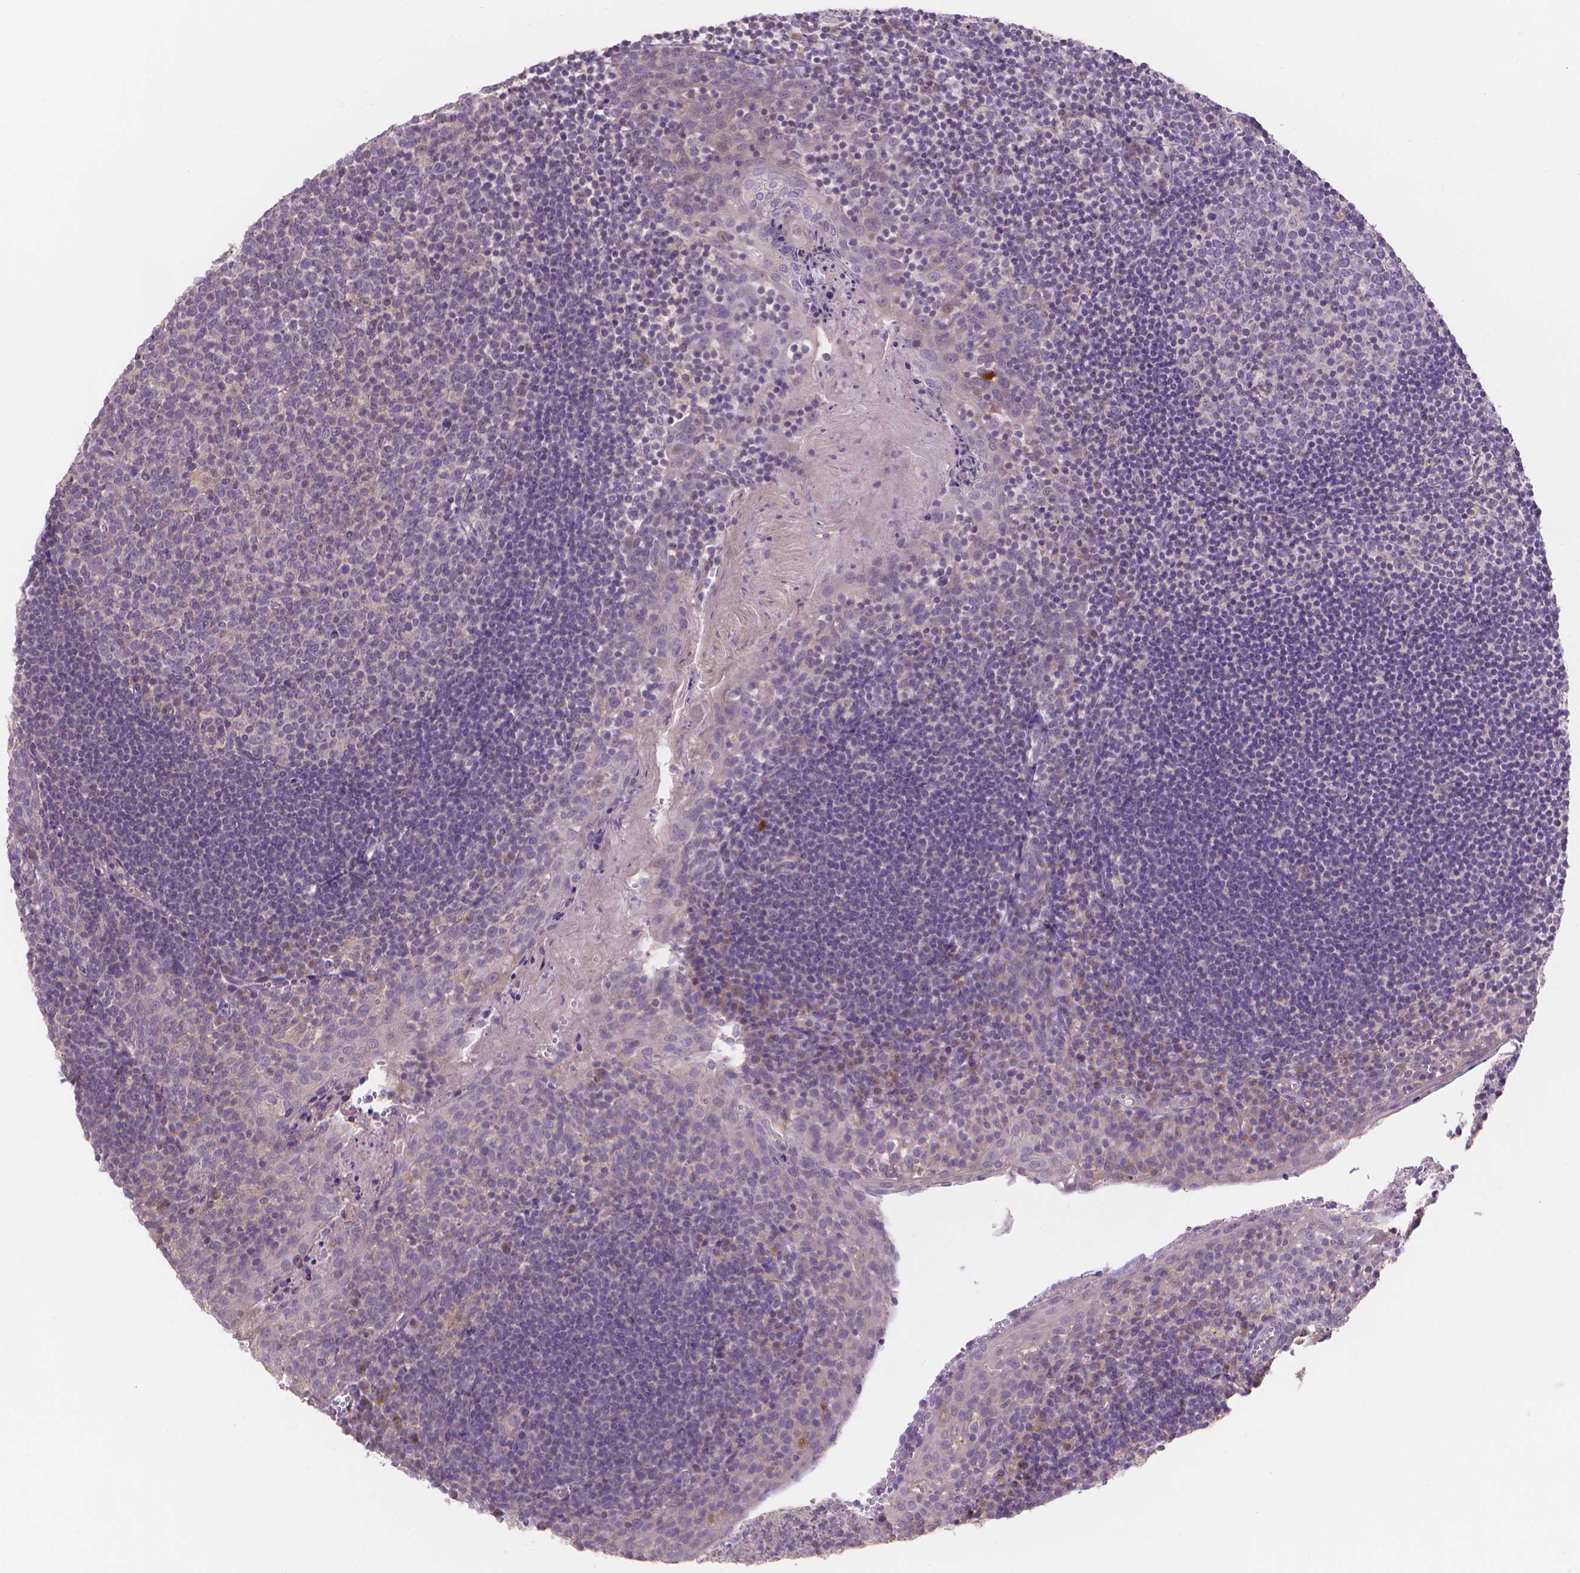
{"staining": {"intensity": "negative", "quantity": "none", "location": "none"}, "tissue": "lymph node", "cell_type": "Germinal center cells", "image_type": "normal", "snomed": [{"axis": "morphology", "description": "Normal tissue, NOS"}, {"axis": "topography", "description": "Lymph node"}], "caption": "Lymph node stained for a protein using IHC displays no expression germinal center cells.", "gene": "PRDM13", "patient": {"sex": "female", "age": 21}}